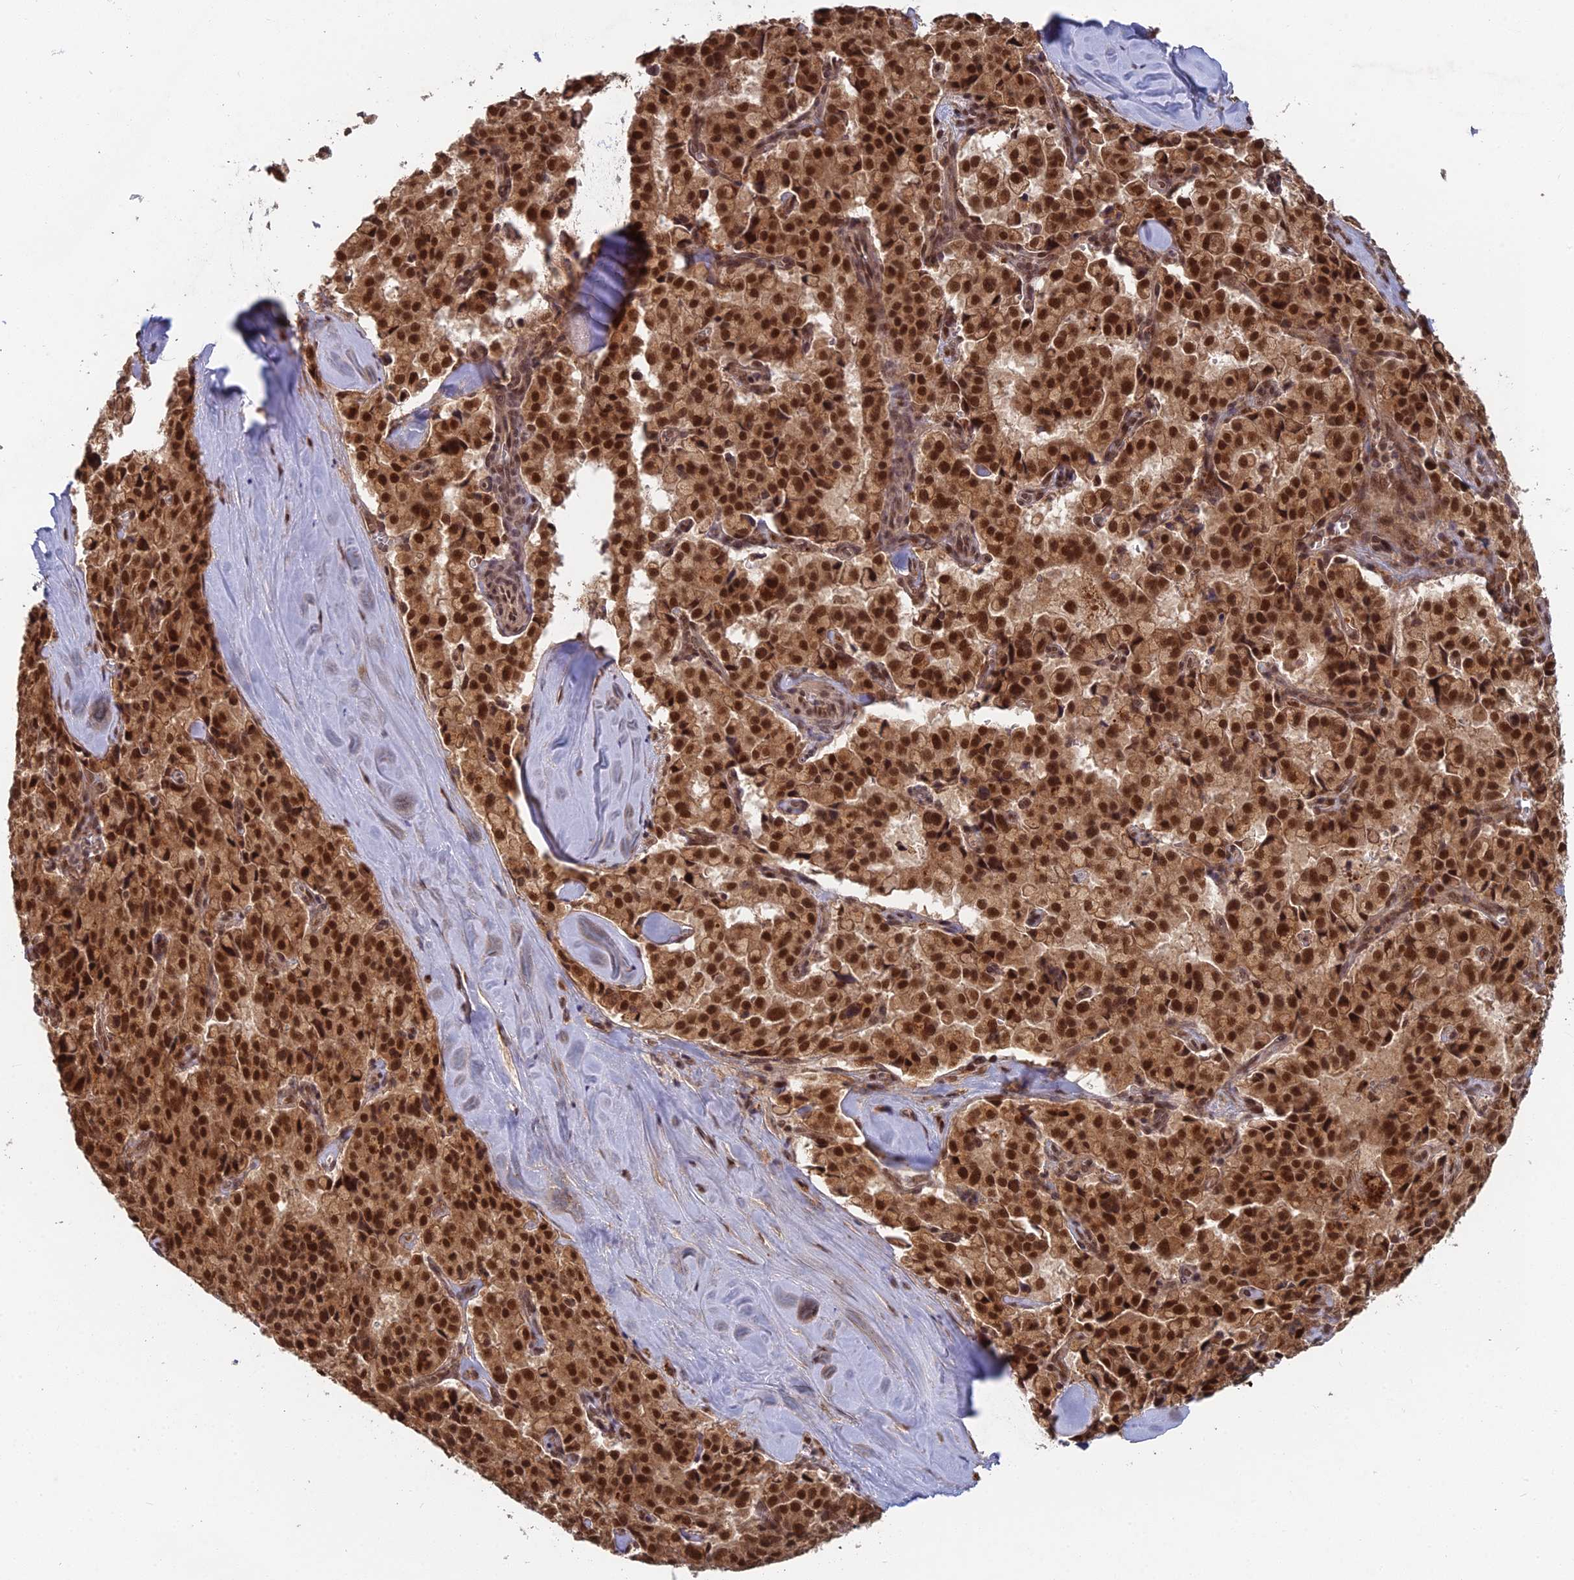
{"staining": {"intensity": "strong", "quantity": ">75%", "location": "cytoplasmic/membranous,nuclear"}, "tissue": "pancreatic cancer", "cell_type": "Tumor cells", "image_type": "cancer", "snomed": [{"axis": "morphology", "description": "Adenocarcinoma, NOS"}, {"axis": "topography", "description": "Pancreas"}], "caption": "DAB (3,3'-diaminobenzidine) immunohistochemical staining of pancreatic cancer reveals strong cytoplasmic/membranous and nuclear protein positivity in approximately >75% of tumor cells.", "gene": "RANBP3", "patient": {"sex": "male", "age": 65}}